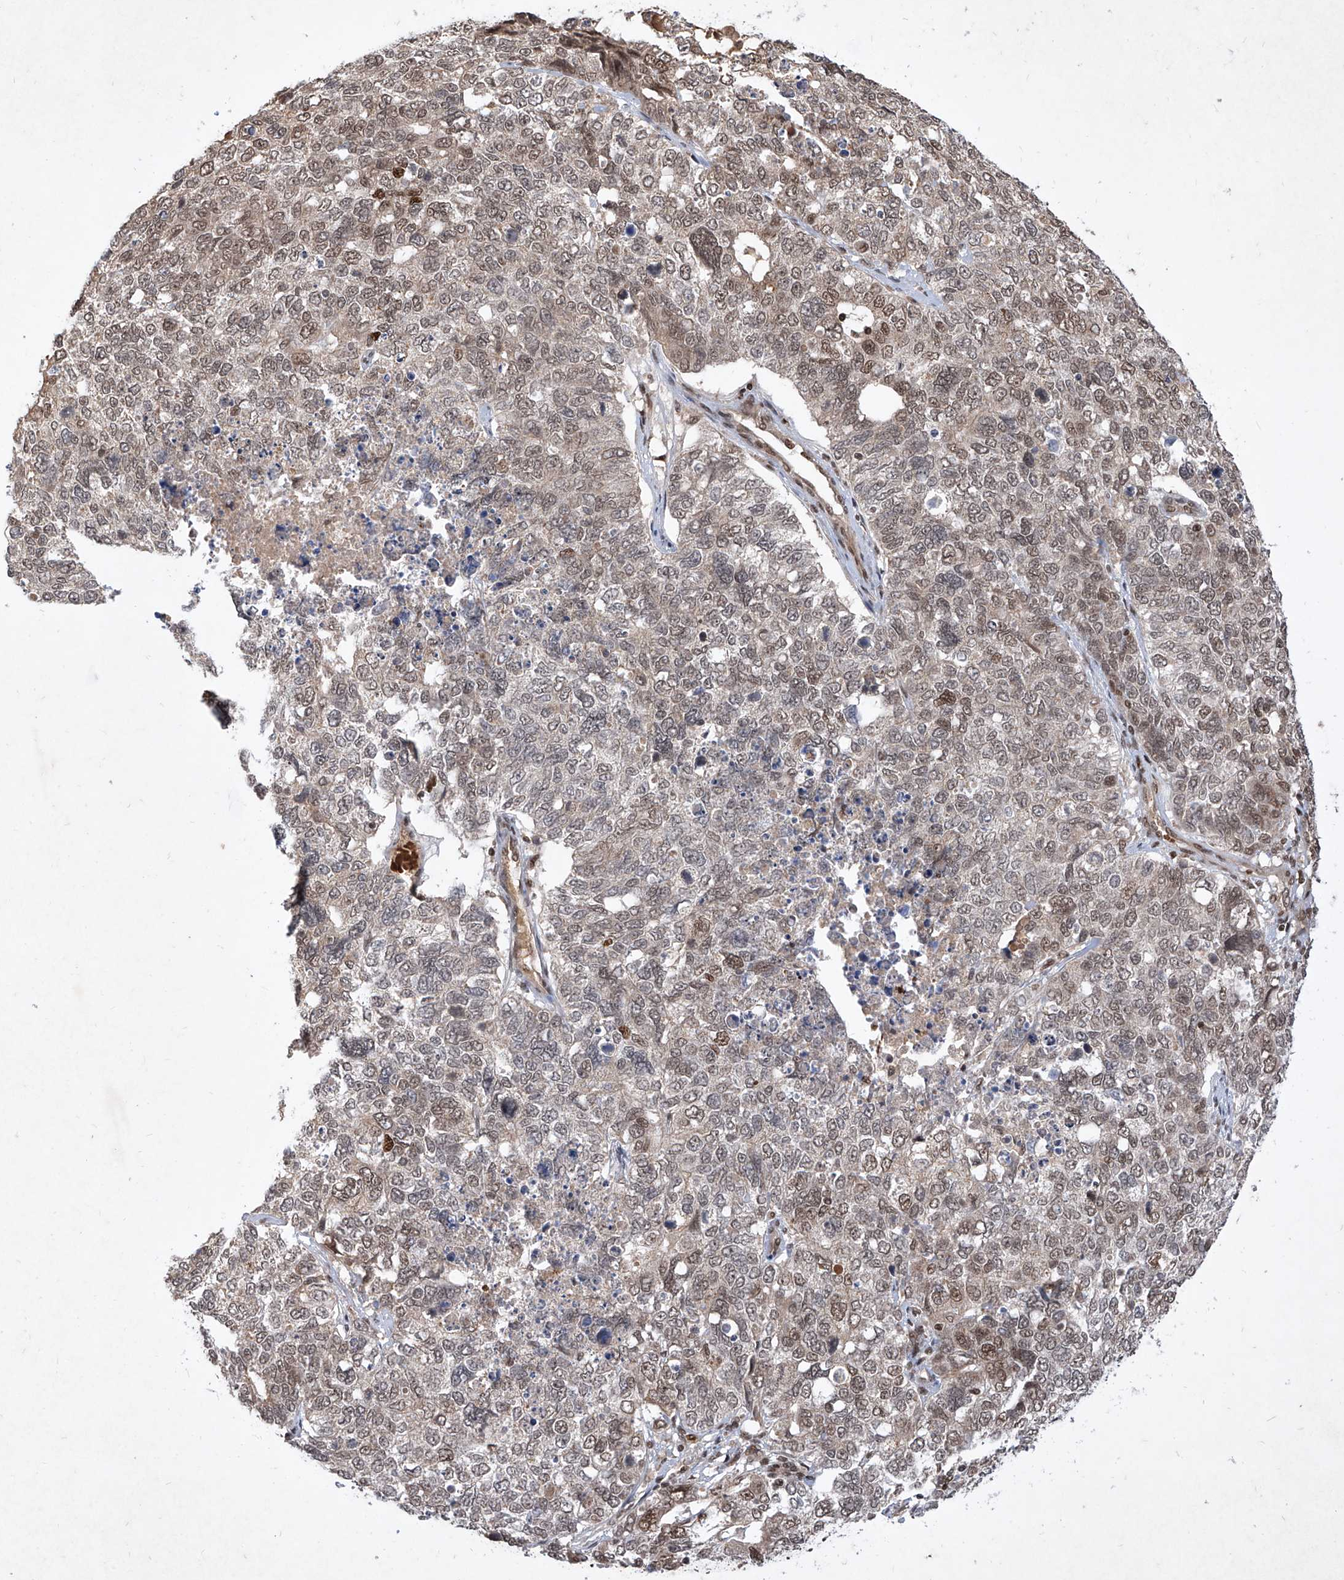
{"staining": {"intensity": "moderate", "quantity": ">75%", "location": "nuclear"}, "tissue": "cervical cancer", "cell_type": "Tumor cells", "image_type": "cancer", "snomed": [{"axis": "morphology", "description": "Squamous cell carcinoma, NOS"}, {"axis": "topography", "description": "Cervix"}], "caption": "Protein staining by immunohistochemistry (IHC) exhibits moderate nuclear positivity in approximately >75% of tumor cells in squamous cell carcinoma (cervical). (Brightfield microscopy of DAB IHC at high magnification).", "gene": "IRF2", "patient": {"sex": "female", "age": 63}}